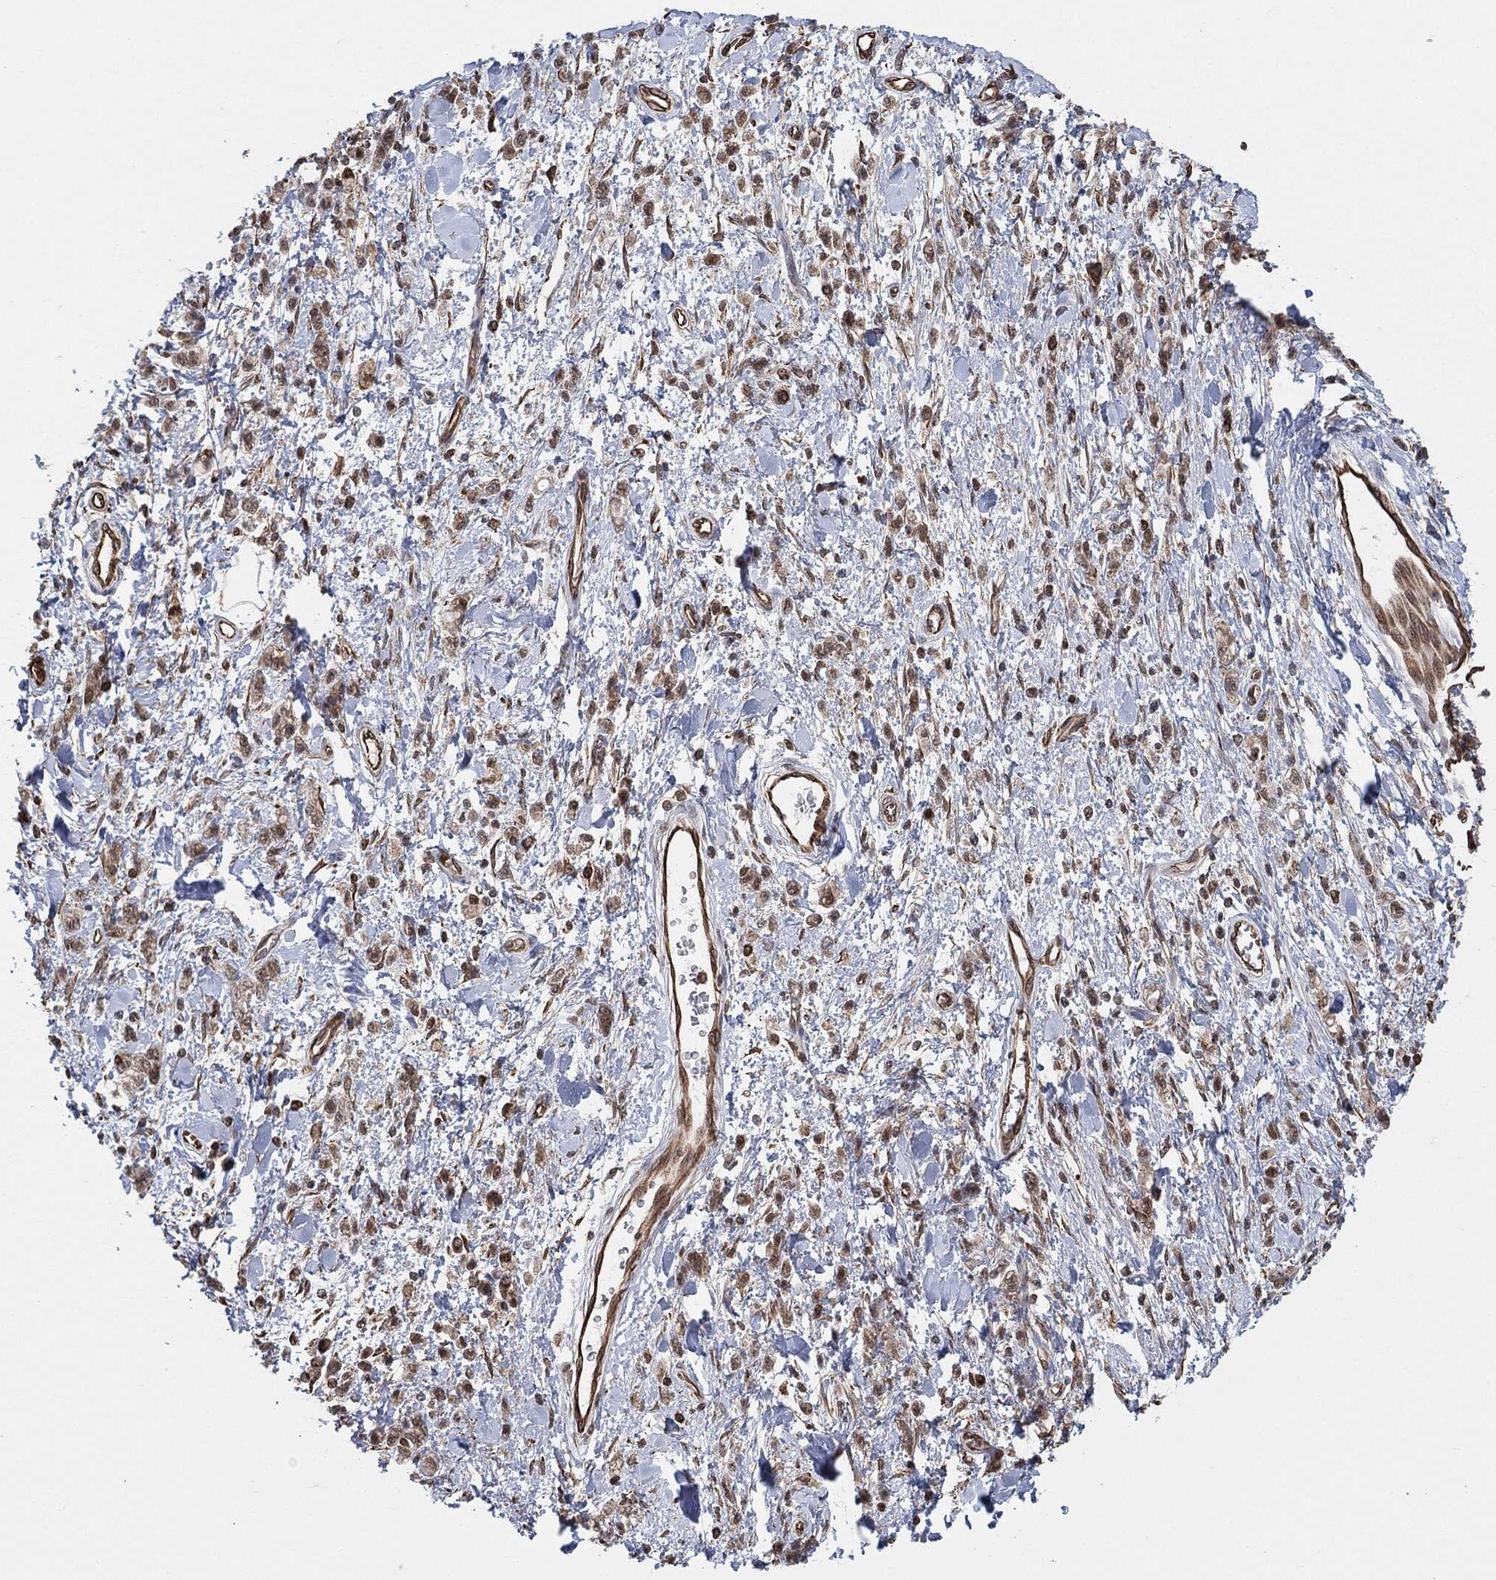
{"staining": {"intensity": "strong", "quantity": "25%-75%", "location": "cytoplasmic/membranous,nuclear"}, "tissue": "stomach cancer", "cell_type": "Tumor cells", "image_type": "cancer", "snomed": [{"axis": "morphology", "description": "Adenocarcinoma, NOS"}, {"axis": "topography", "description": "Stomach"}], "caption": "Stomach cancer stained with a protein marker demonstrates strong staining in tumor cells.", "gene": "TP53RK", "patient": {"sex": "male", "age": 77}}